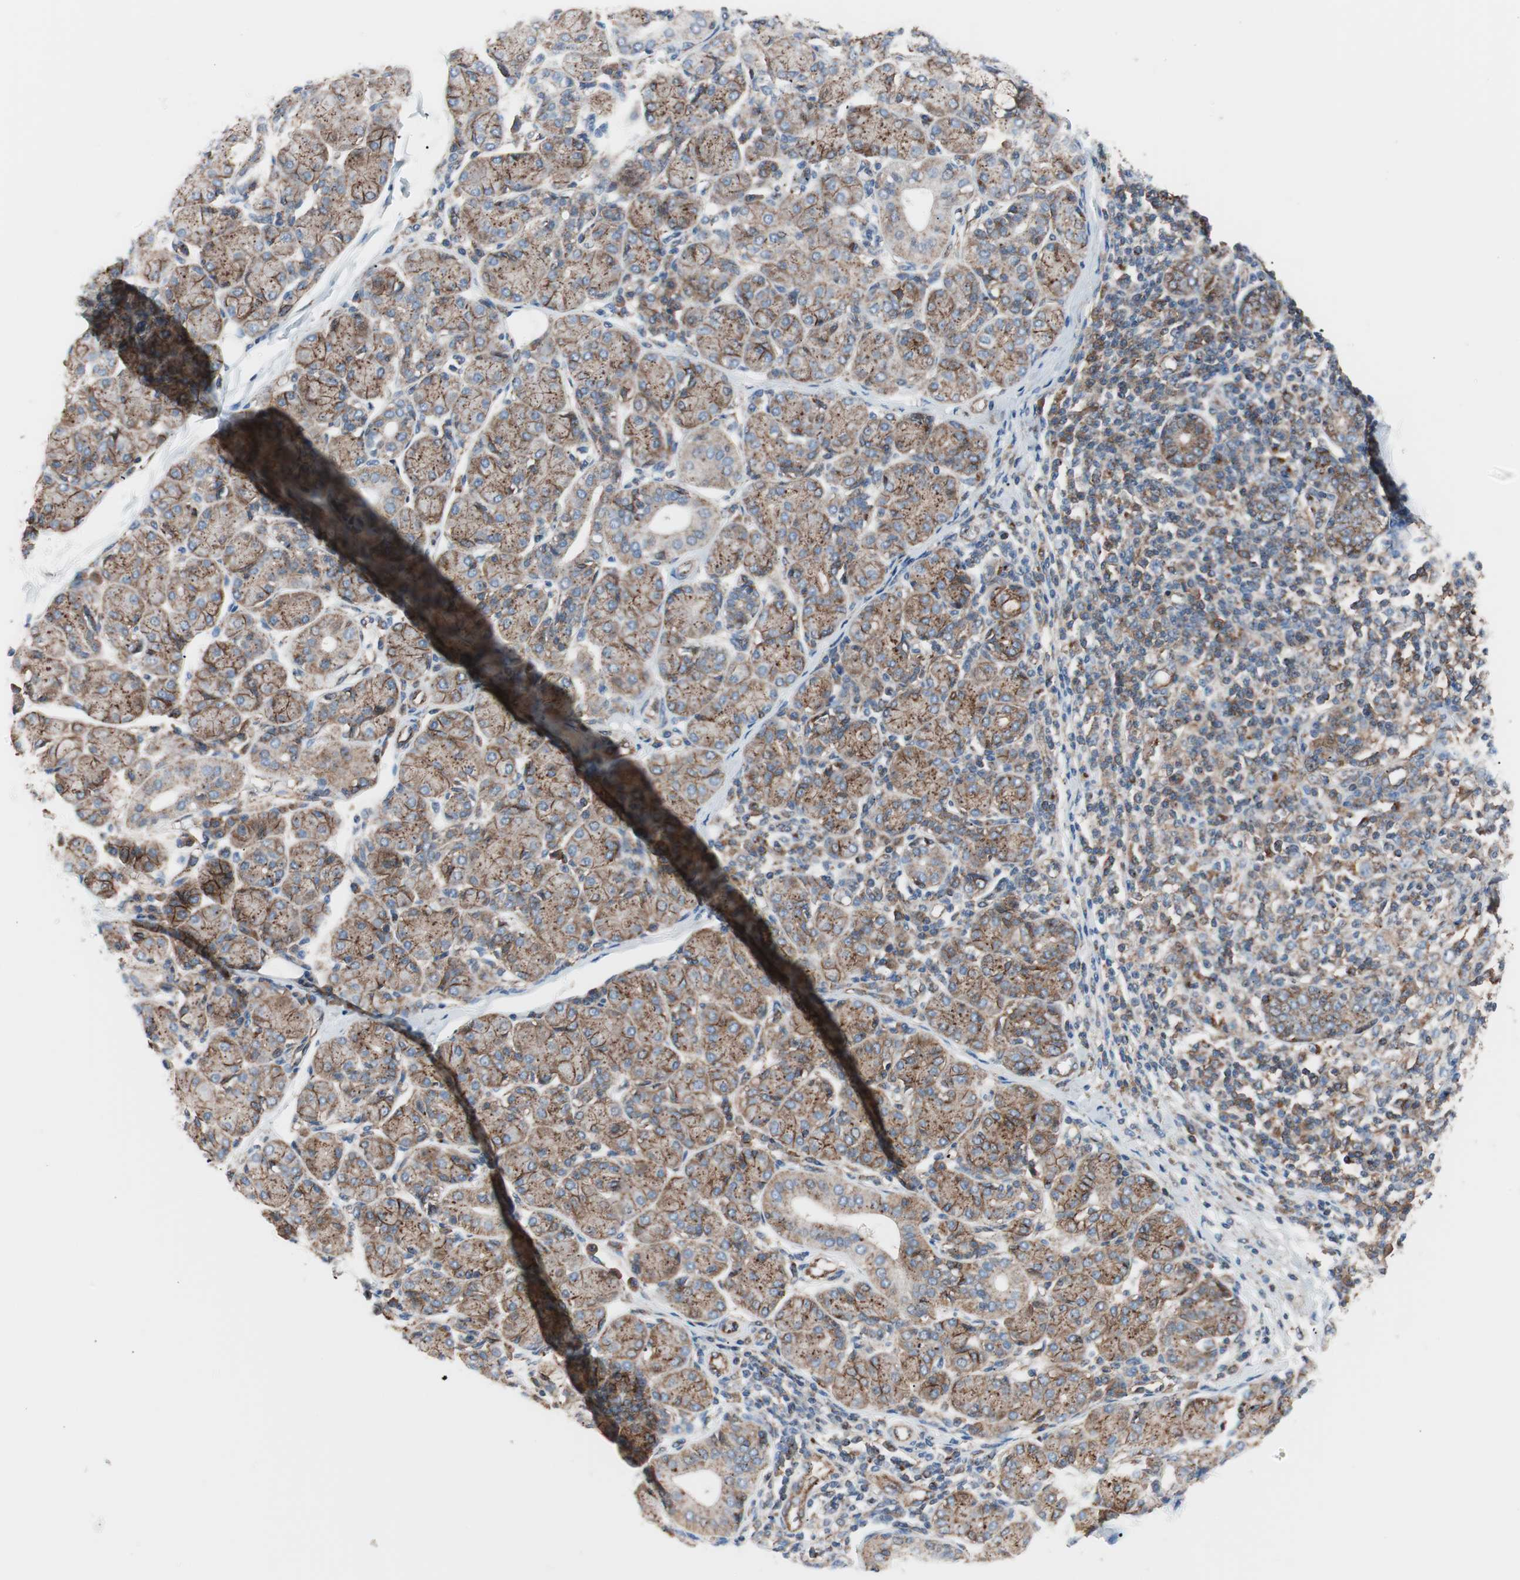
{"staining": {"intensity": "moderate", "quantity": ">75%", "location": "cytoplasmic/membranous"}, "tissue": "salivary gland", "cell_type": "Glandular cells", "image_type": "normal", "snomed": [{"axis": "morphology", "description": "Normal tissue, NOS"}, {"axis": "morphology", "description": "Inflammation, NOS"}, {"axis": "topography", "description": "Lymph node"}, {"axis": "topography", "description": "Salivary gland"}], "caption": "A histopathology image showing moderate cytoplasmic/membranous staining in approximately >75% of glandular cells in normal salivary gland, as visualized by brown immunohistochemical staining.", "gene": "FLOT2", "patient": {"sex": "male", "age": 3}}